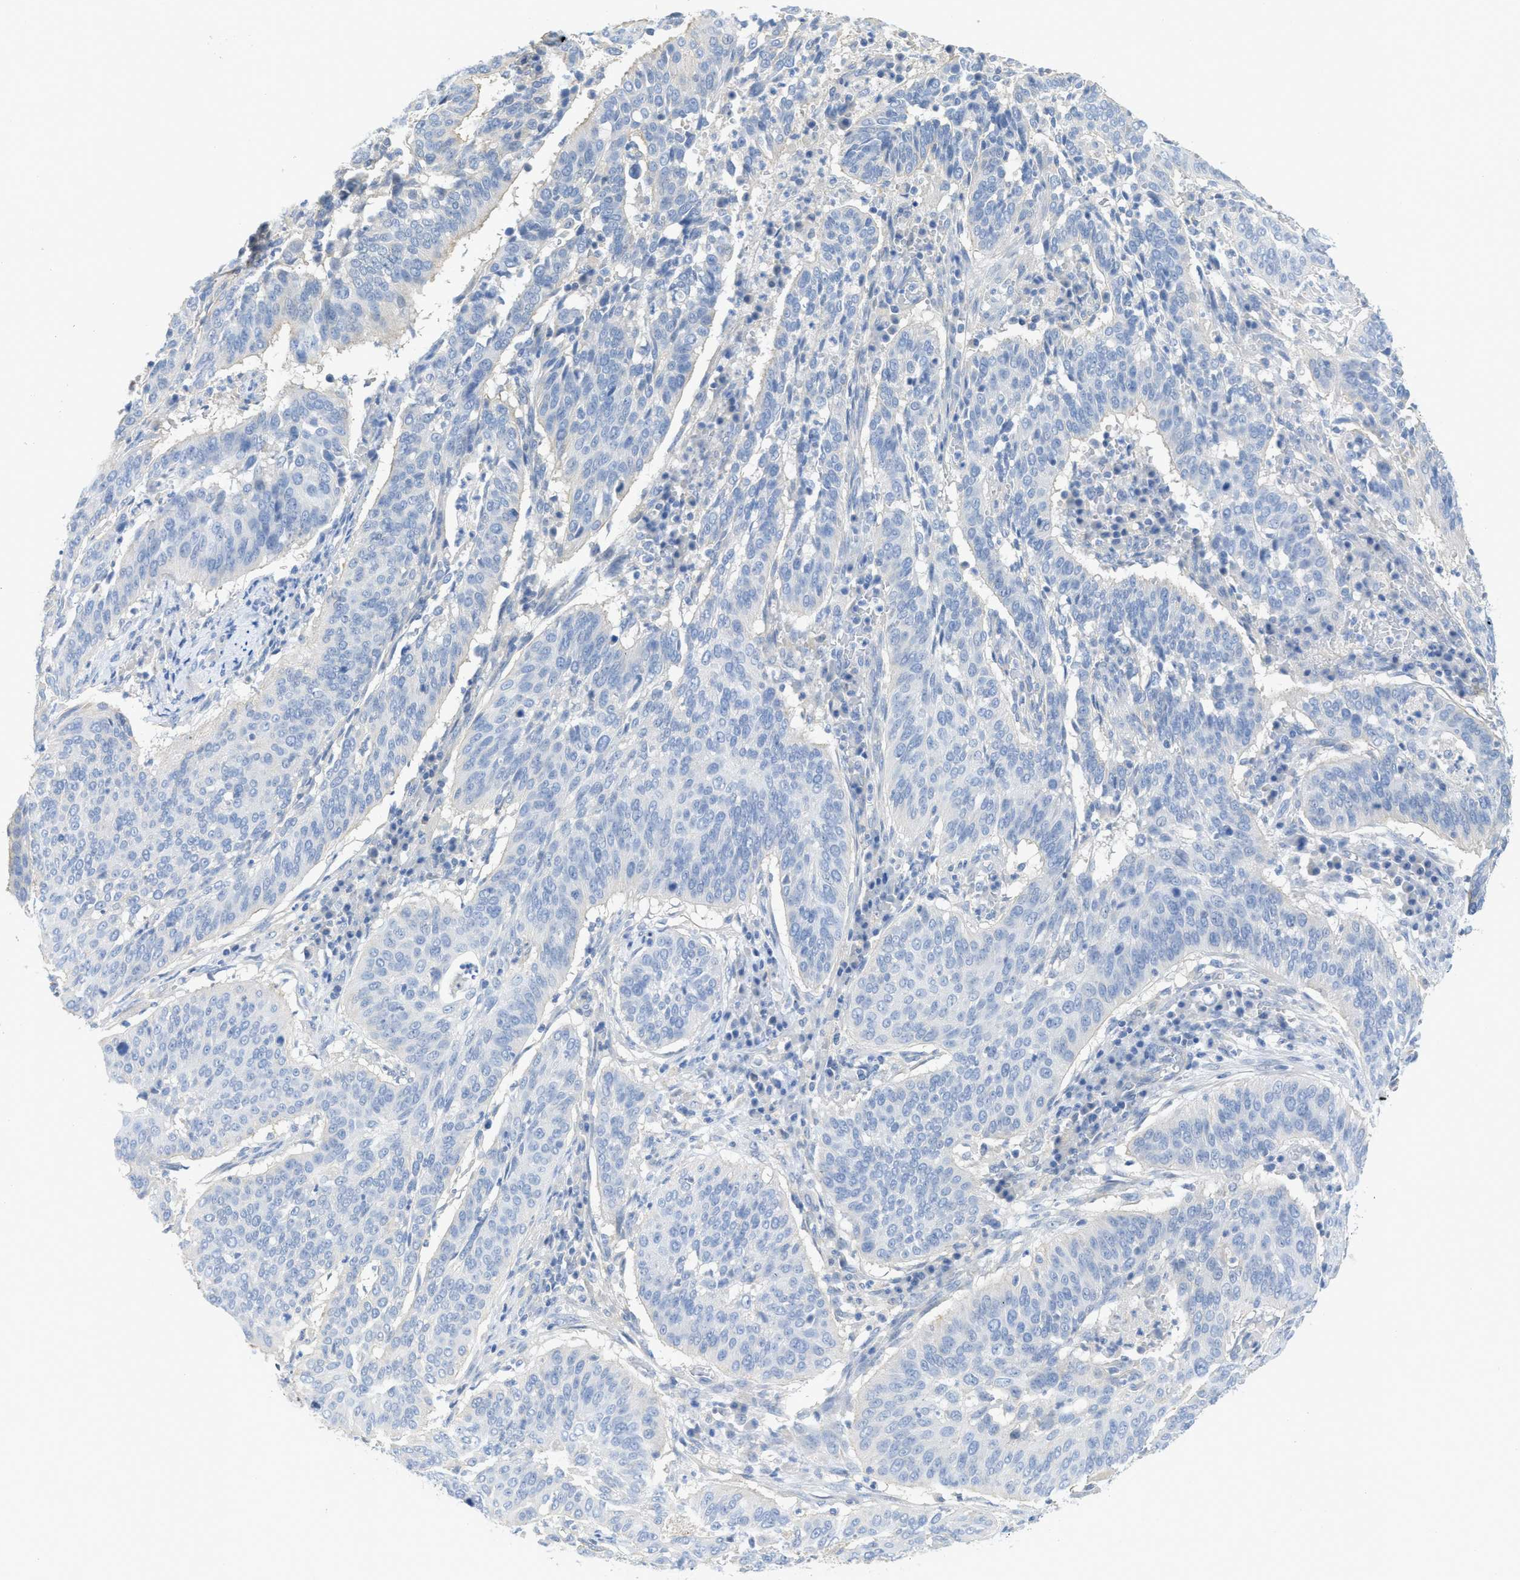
{"staining": {"intensity": "negative", "quantity": "none", "location": "none"}, "tissue": "cervical cancer", "cell_type": "Tumor cells", "image_type": "cancer", "snomed": [{"axis": "morphology", "description": "Normal tissue, NOS"}, {"axis": "morphology", "description": "Squamous cell carcinoma, NOS"}, {"axis": "topography", "description": "Cervix"}], "caption": "IHC histopathology image of cervical cancer stained for a protein (brown), which exhibits no expression in tumor cells.", "gene": "MYL3", "patient": {"sex": "female", "age": 39}}